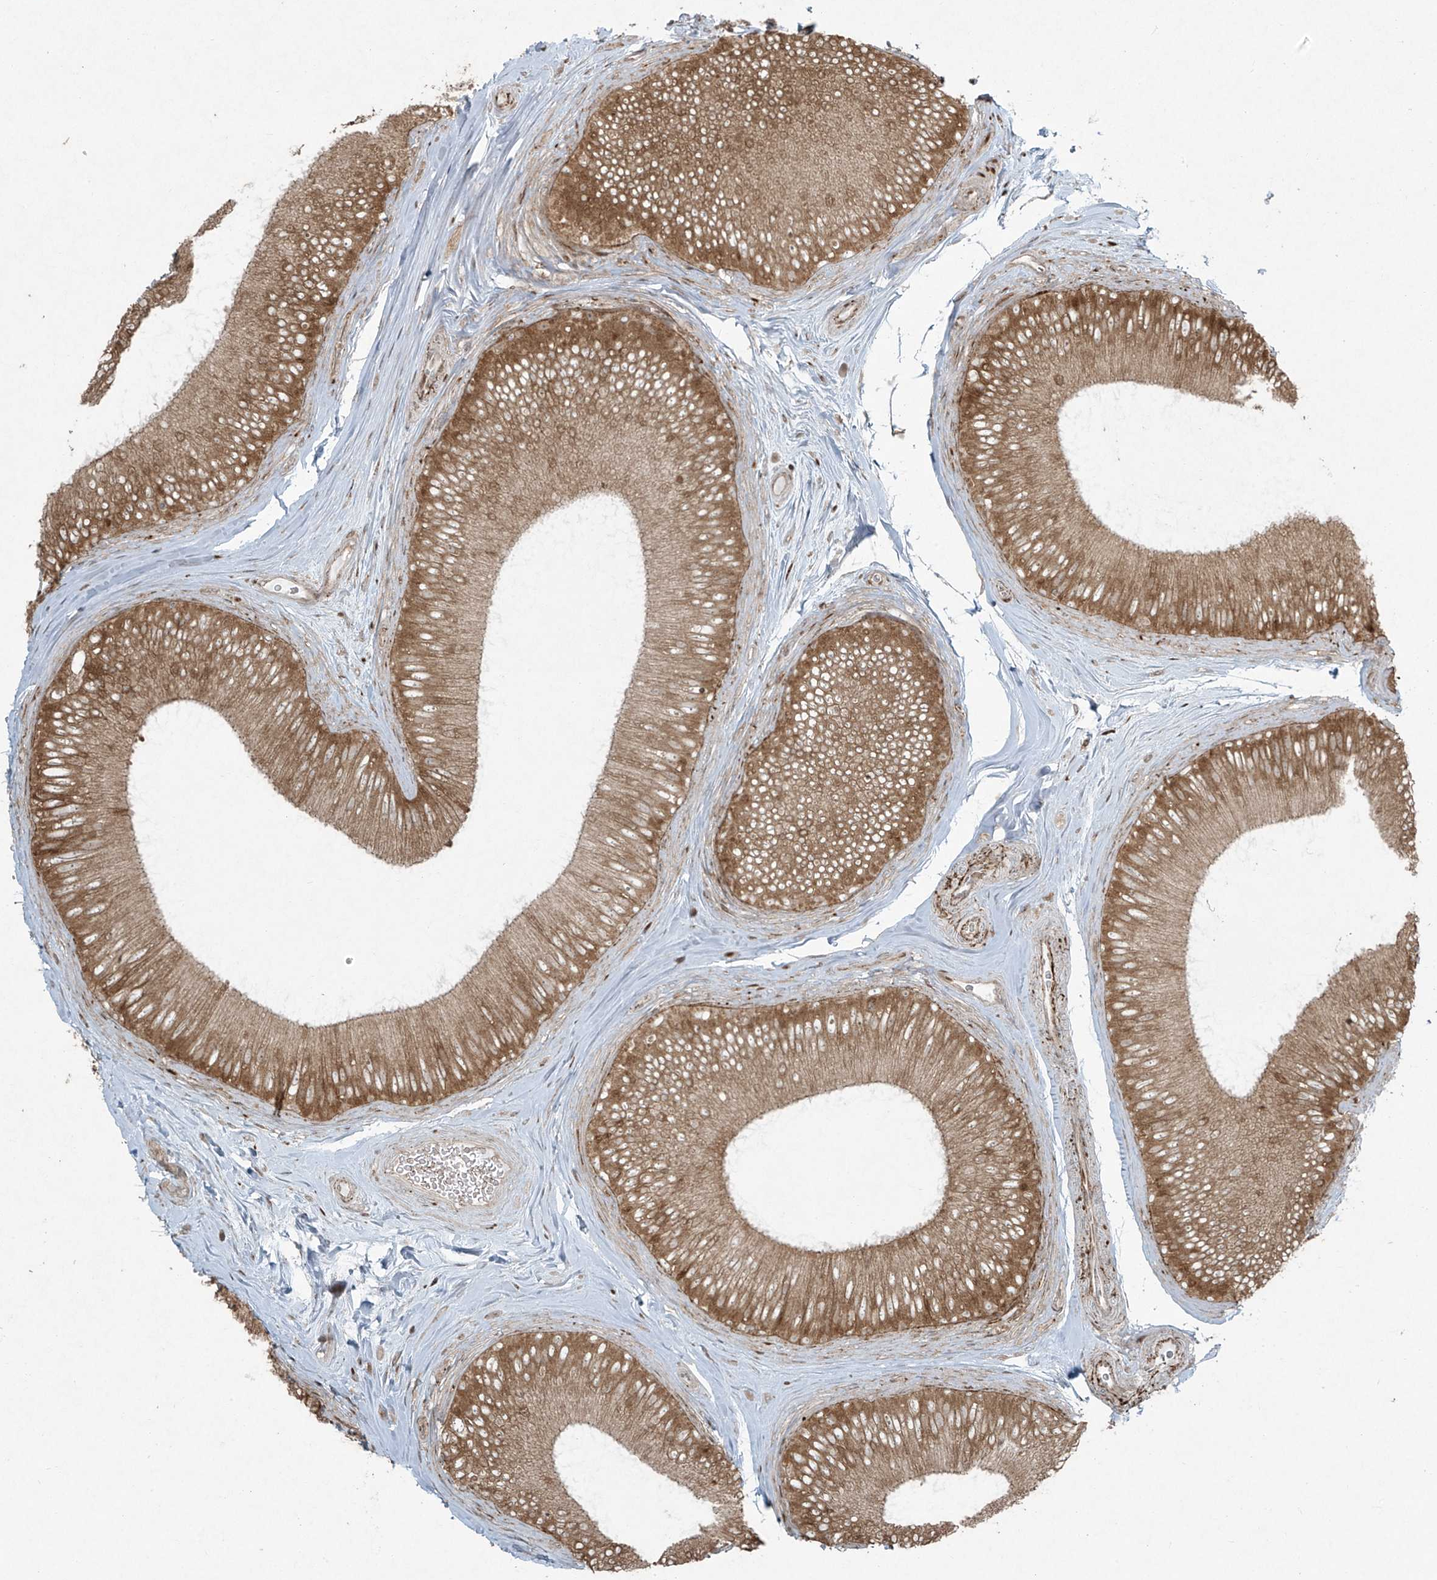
{"staining": {"intensity": "moderate", "quantity": ">75%", "location": "cytoplasmic/membranous"}, "tissue": "epididymis", "cell_type": "Glandular cells", "image_type": "normal", "snomed": [{"axis": "morphology", "description": "Normal tissue, NOS"}, {"axis": "topography", "description": "Epididymis"}], "caption": "Immunohistochemical staining of benign human epididymis displays >75% levels of moderate cytoplasmic/membranous protein positivity in about >75% of glandular cells.", "gene": "TTC22", "patient": {"sex": "male", "age": 45}}